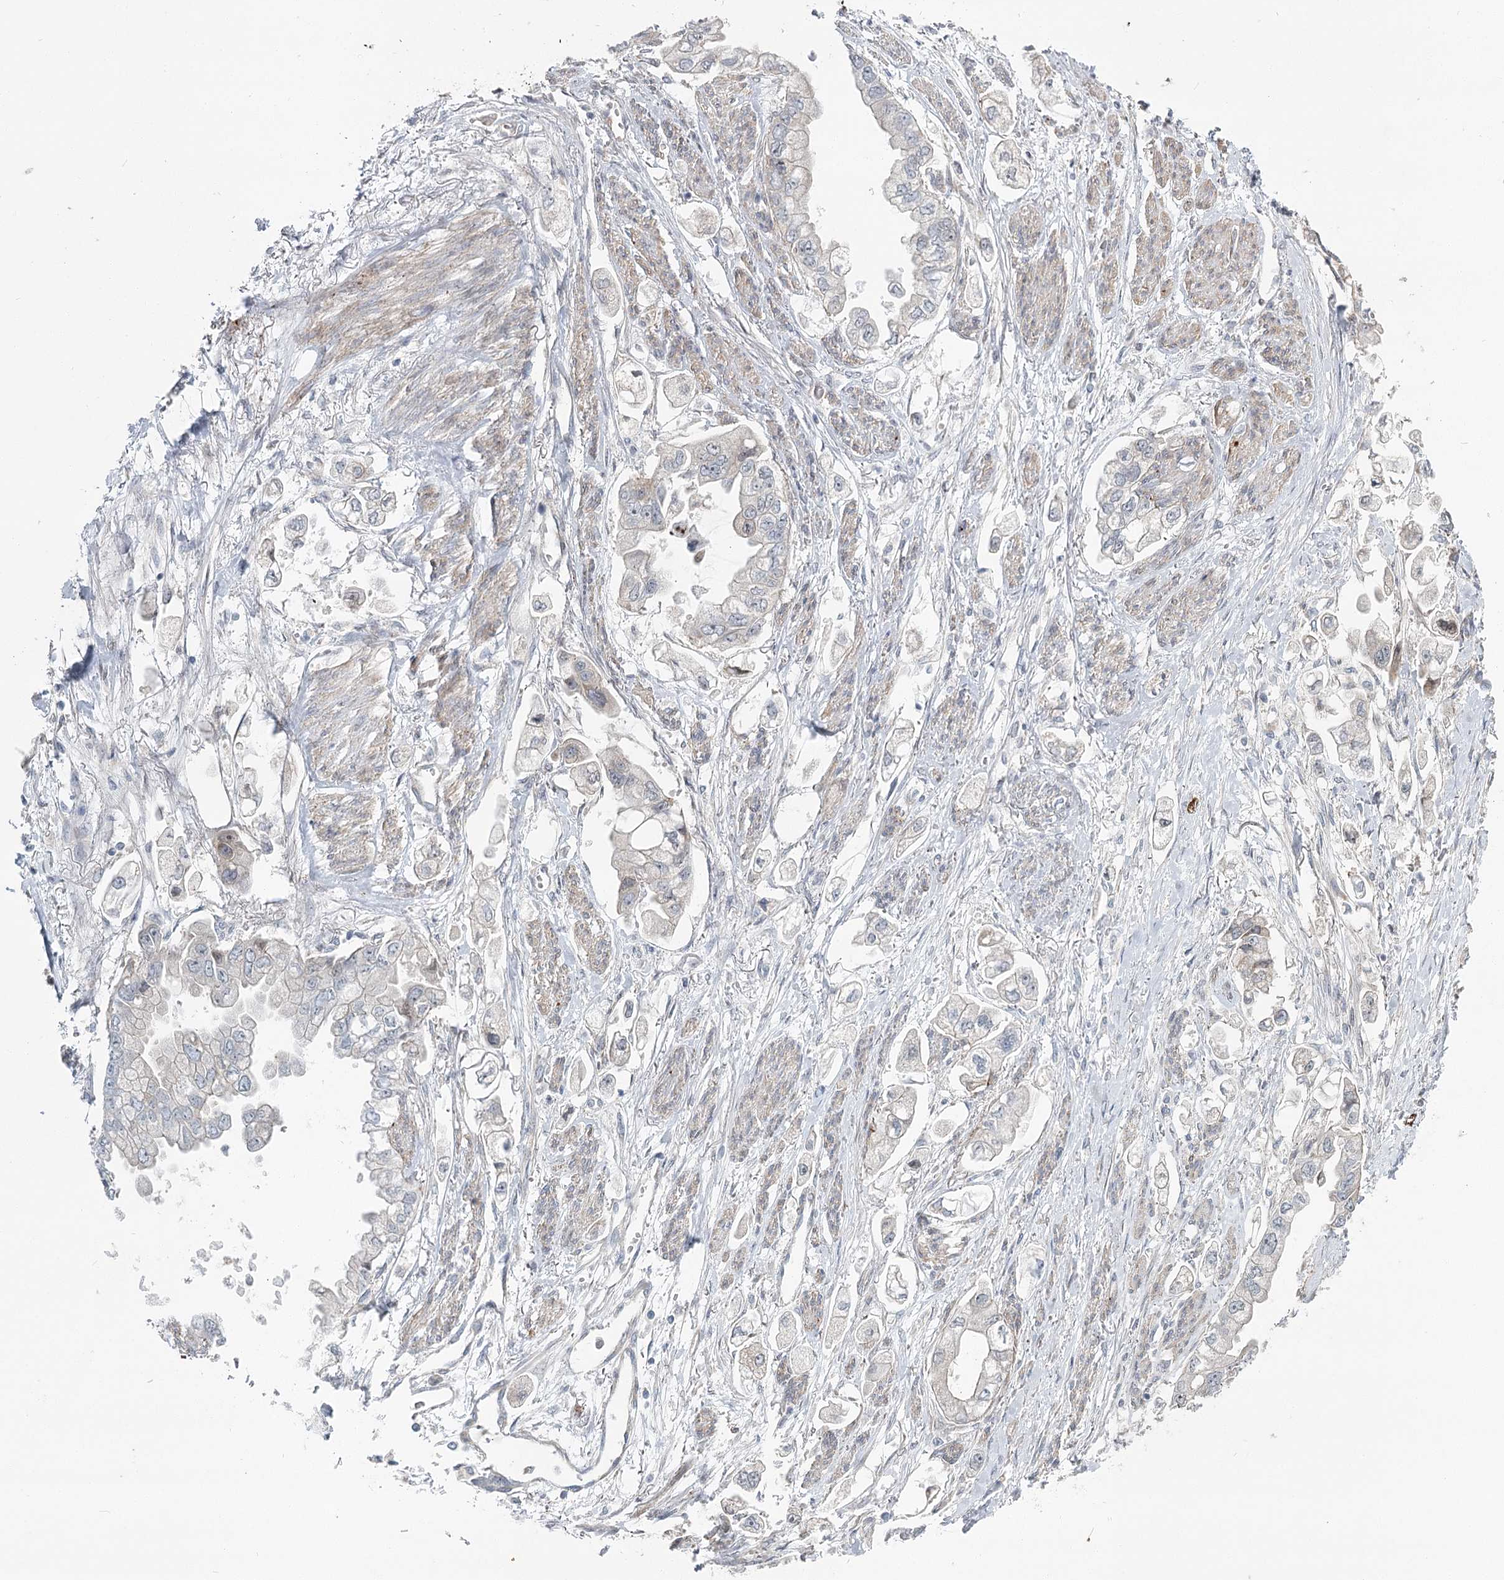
{"staining": {"intensity": "negative", "quantity": "none", "location": "none"}, "tissue": "stomach cancer", "cell_type": "Tumor cells", "image_type": "cancer", "snomed": [{"axis": "morphology", "description": "Adenocarcinoma, NOS"}, {"axis": "topography", "description": "Stomach"}], "caption": "Micrograph shows no protein staining in tumor cells of stomach cancer (adenocarcinoma) tissue. (Stains: DAB (3,3'-diaminobenzidine) immunohistochemistry (IHC) with hematoxylin counter stain, Microscopy: brightfield microscopy at high magnification).", "gene": "SPINK13", "patient": {"sex": "male", "age": 62}}